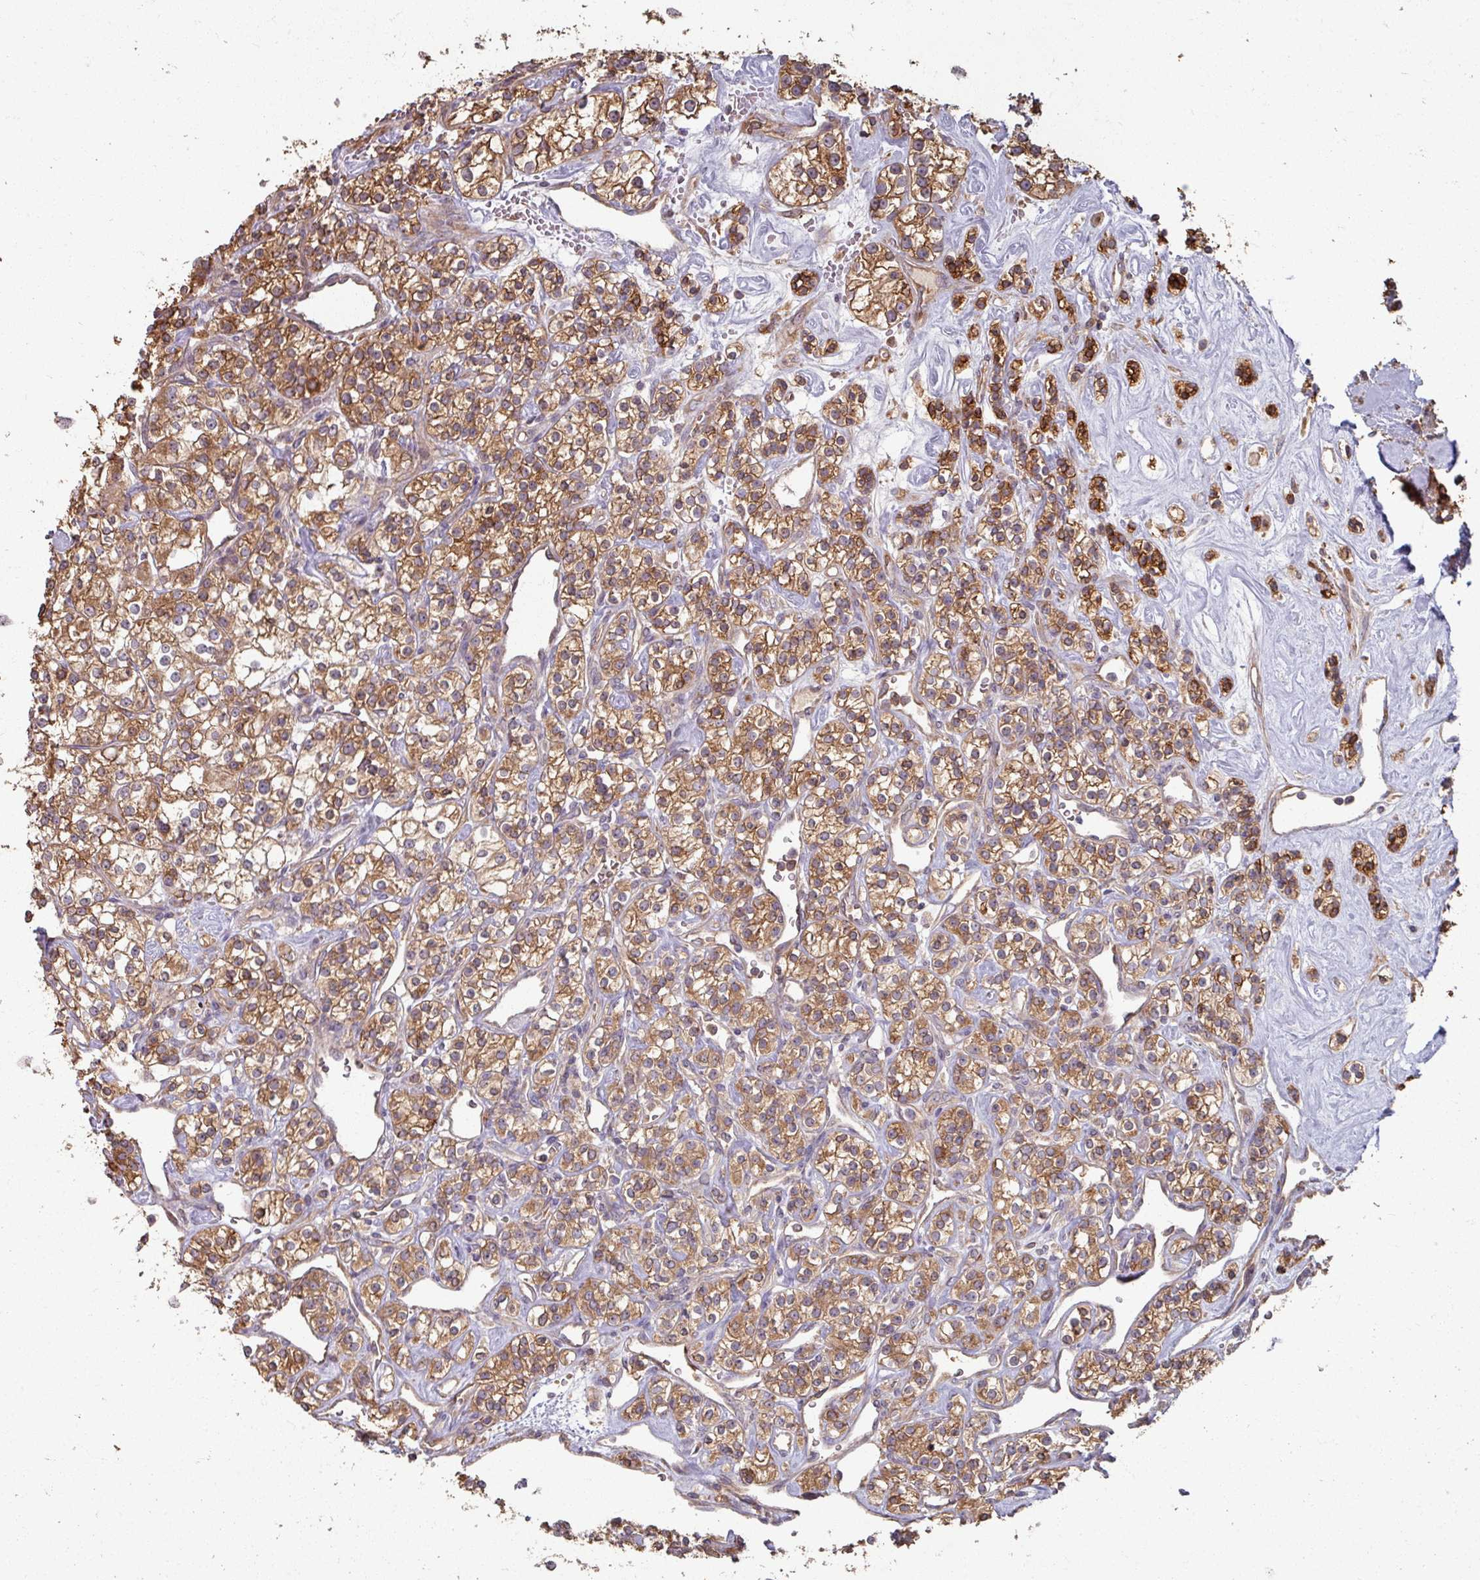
{"staining": {"intensity": "strong", "quantity": "25%-75%", "location": "cytoplasmic/membranous"}, "tissue": "renal cancer", "cell_type": "Tumor cells", "image_type": "cancer", "snomed": [{"axis": "morphology", "description": "Adenocarcinoma, NOS"}, {"axis": "topography", "description": "Kidney"}], "caption": "Renal adenocarcinoma was stained to show a protein in brown. There is high levels of strong cytoplasmic/membranous expression in about 25%-75% of tumor cells. (Brightfield microscopy of DAB IHC at high magnification).", "gene": "CCDC68", "patient": {"sex": "male", "age": 77}}